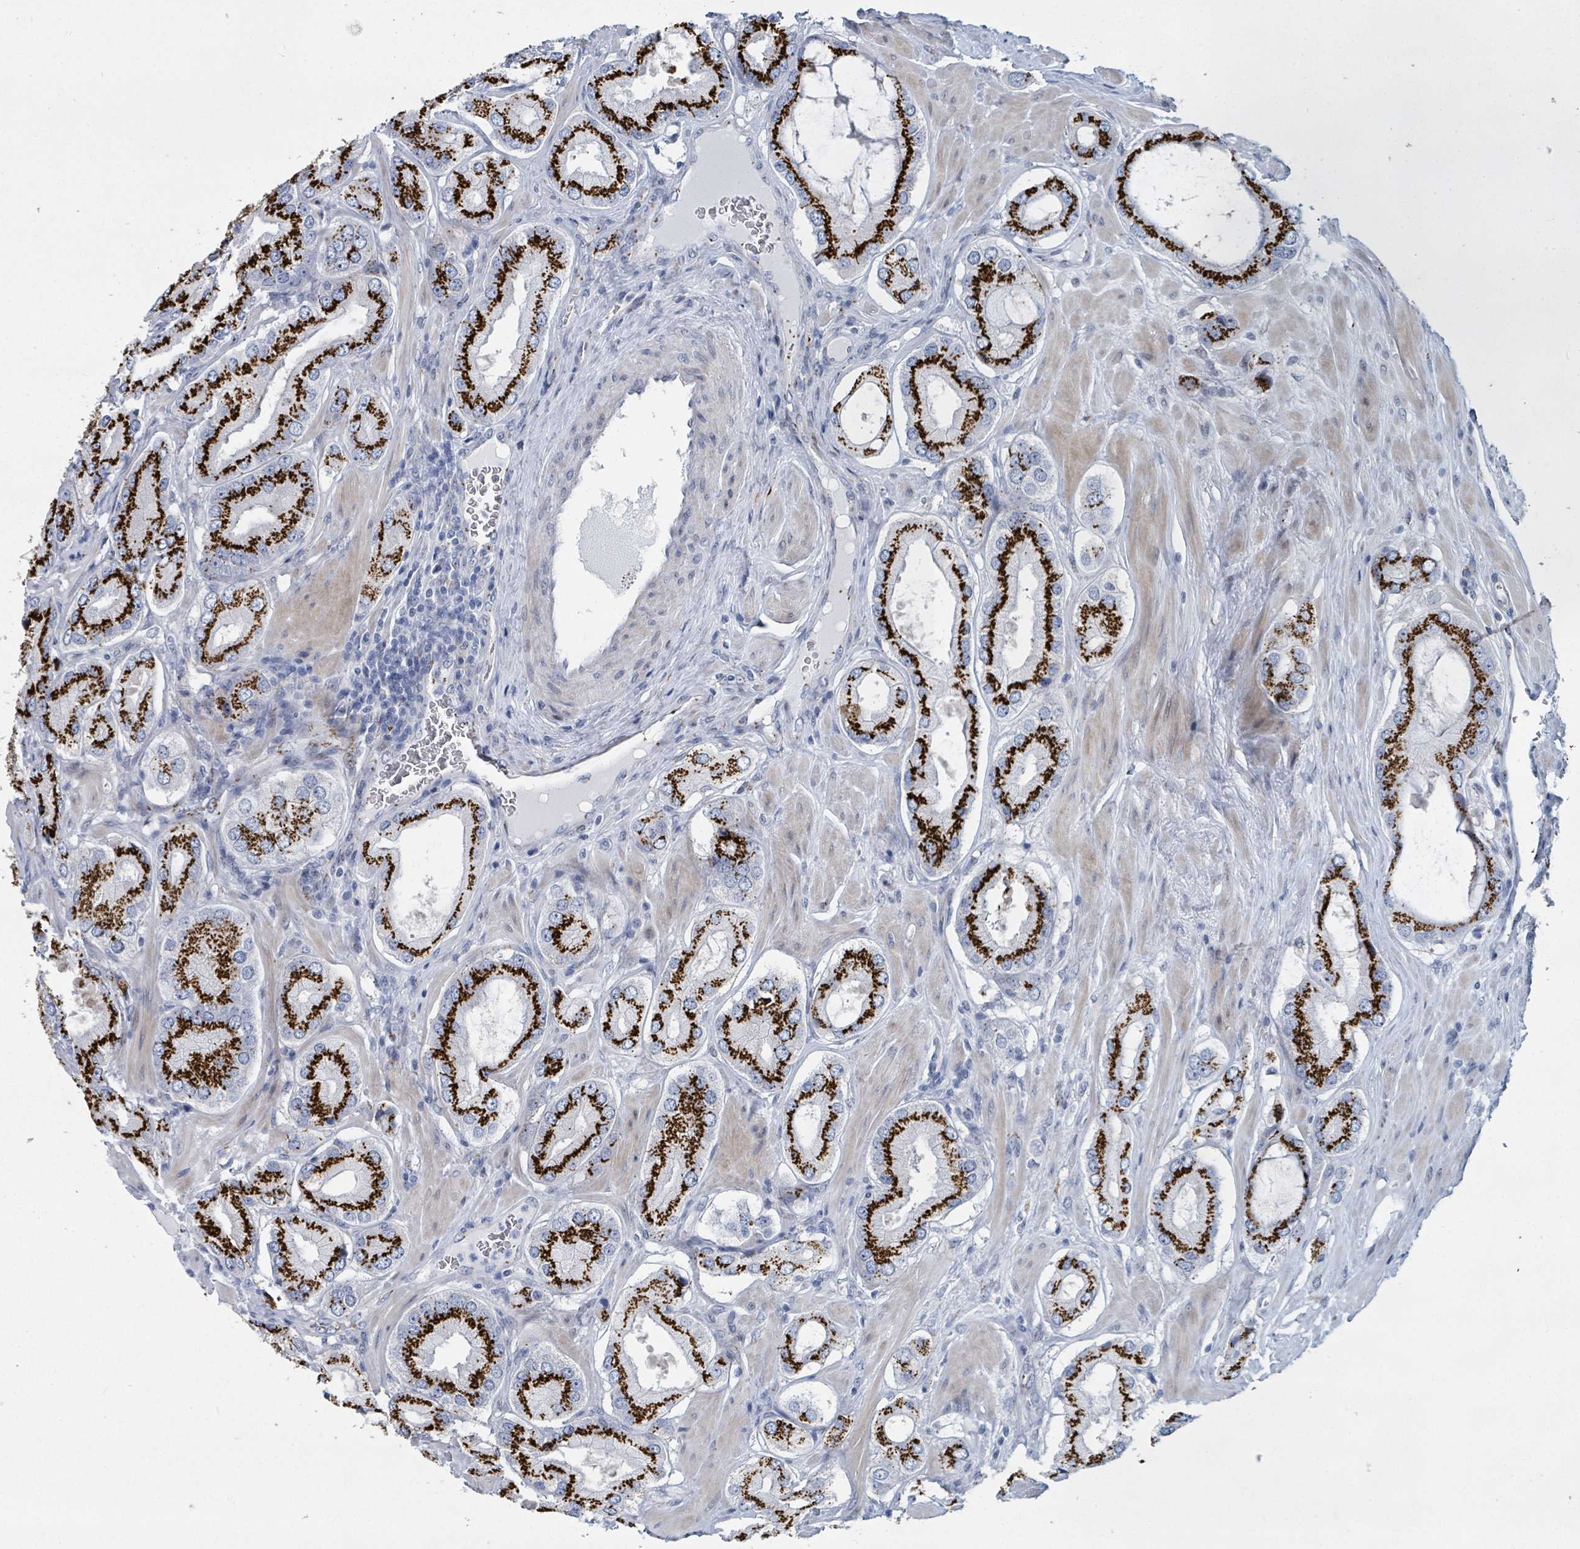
{"staining": {"intensity": "strong", "quantity": ">75%", "location": "cytoplasmic/membranous"}, "tissue": "prostate cancer", "cell_type": "Tumor cells", "image_type": "cancer", "snomed": [{"axis": "morphology", "description": "Adenocarcinoma, Low grade"}, {"axis": "topography", "description": "Prostate"}], "caption": "Tumor cells show strong cytoplasmic/membranous expression in approximately >75% of cells in prostate cancer (adenocarcinoma (low-grade)).", "gene": "DCAF5", "patient": {"sex": "male", "age": 42}}